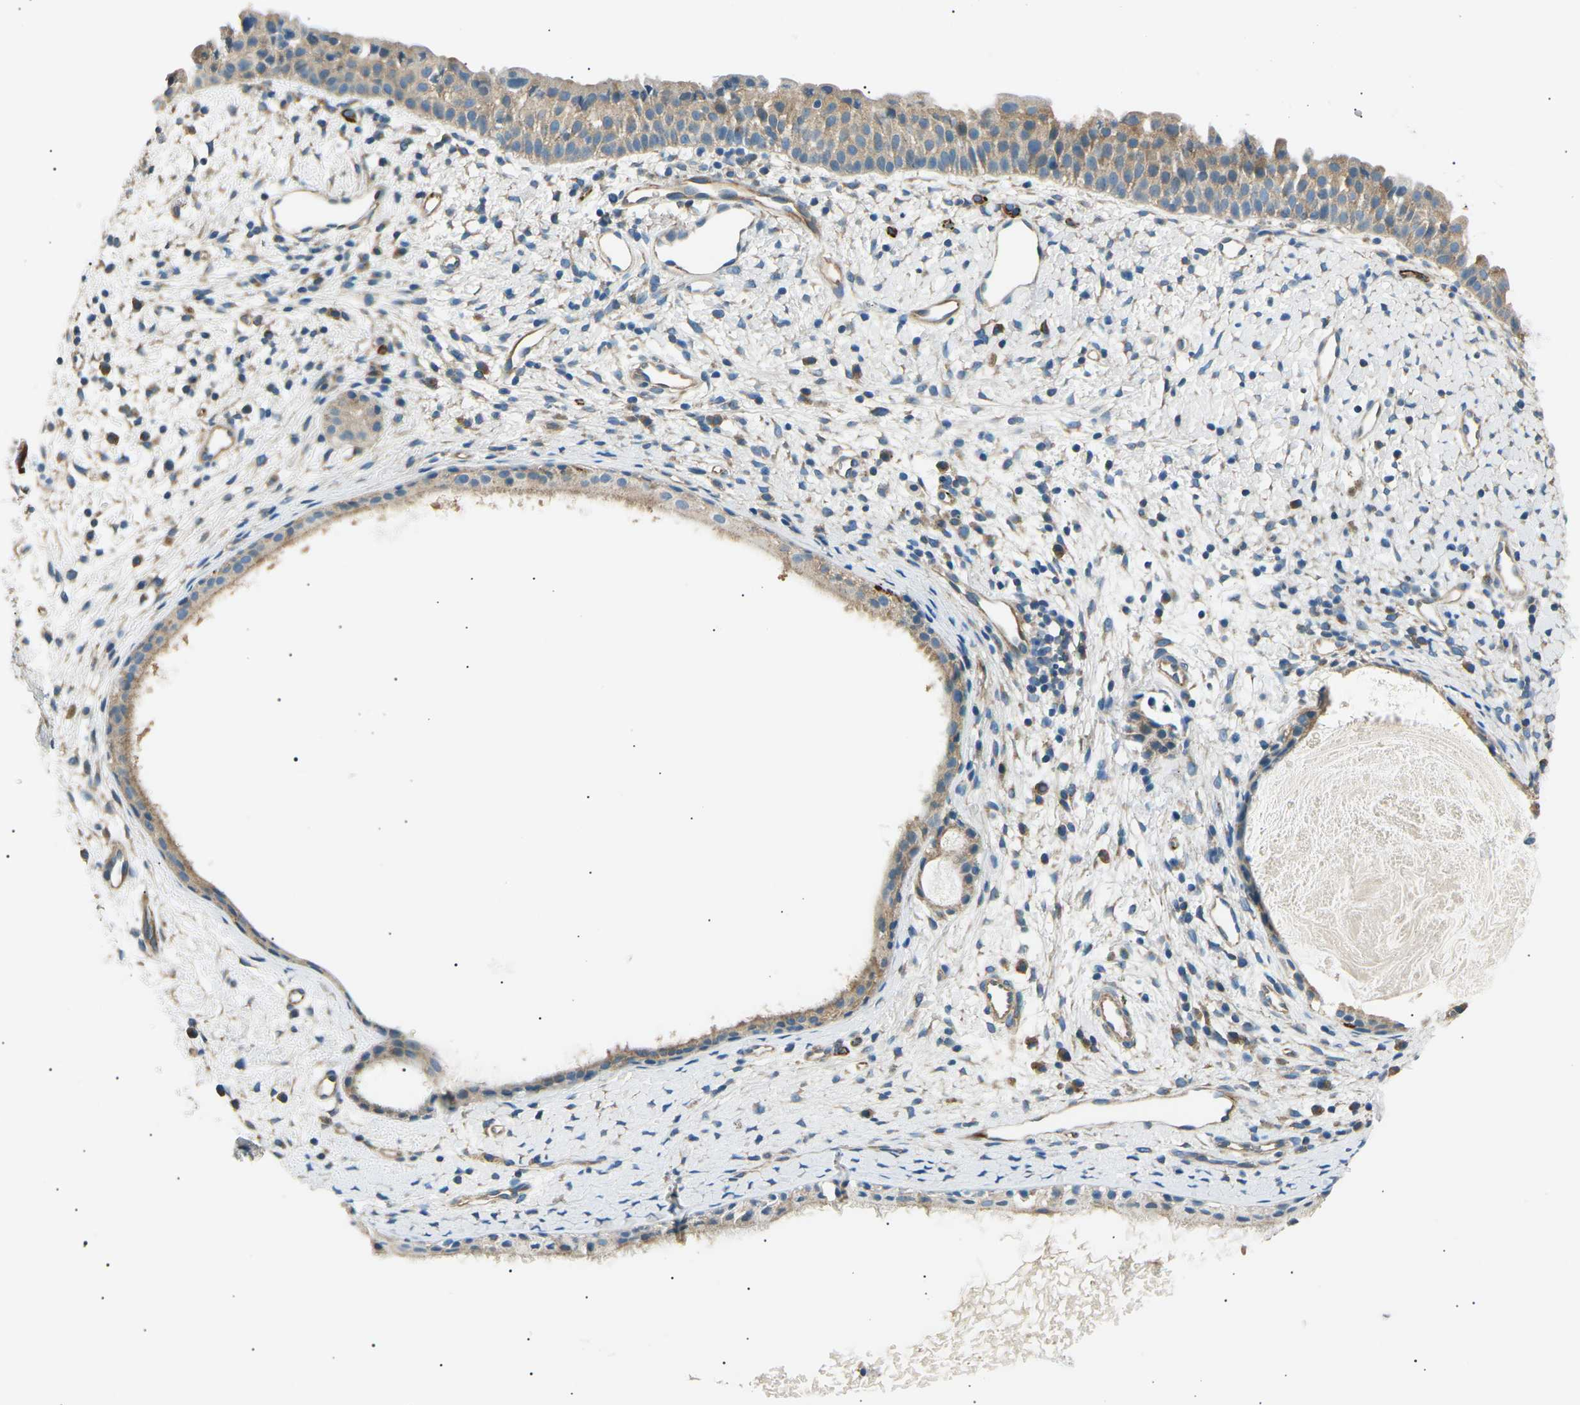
{"staining": {"intensity": "weak", "quantity": ">75%", "location": "cytoplasmic/membranous"}, "tissue": "nasopharynx", "cell_type": "Respiratory epithelial cells", "image_type": "normal", "snomed": [{"axis": "morphology", "description": "Normal tissue, NOS"}, {"axis": "topography", "description": "Nasopharynx"}], "caption": "This image reveals IHC staining of normal human nasopharynx, with low weak cytoplasmic/membranous staining in approximately >75% of respiratory epithelial cells.", "gene": "SLK", "patient": {"sex": "male", "age": 22}}